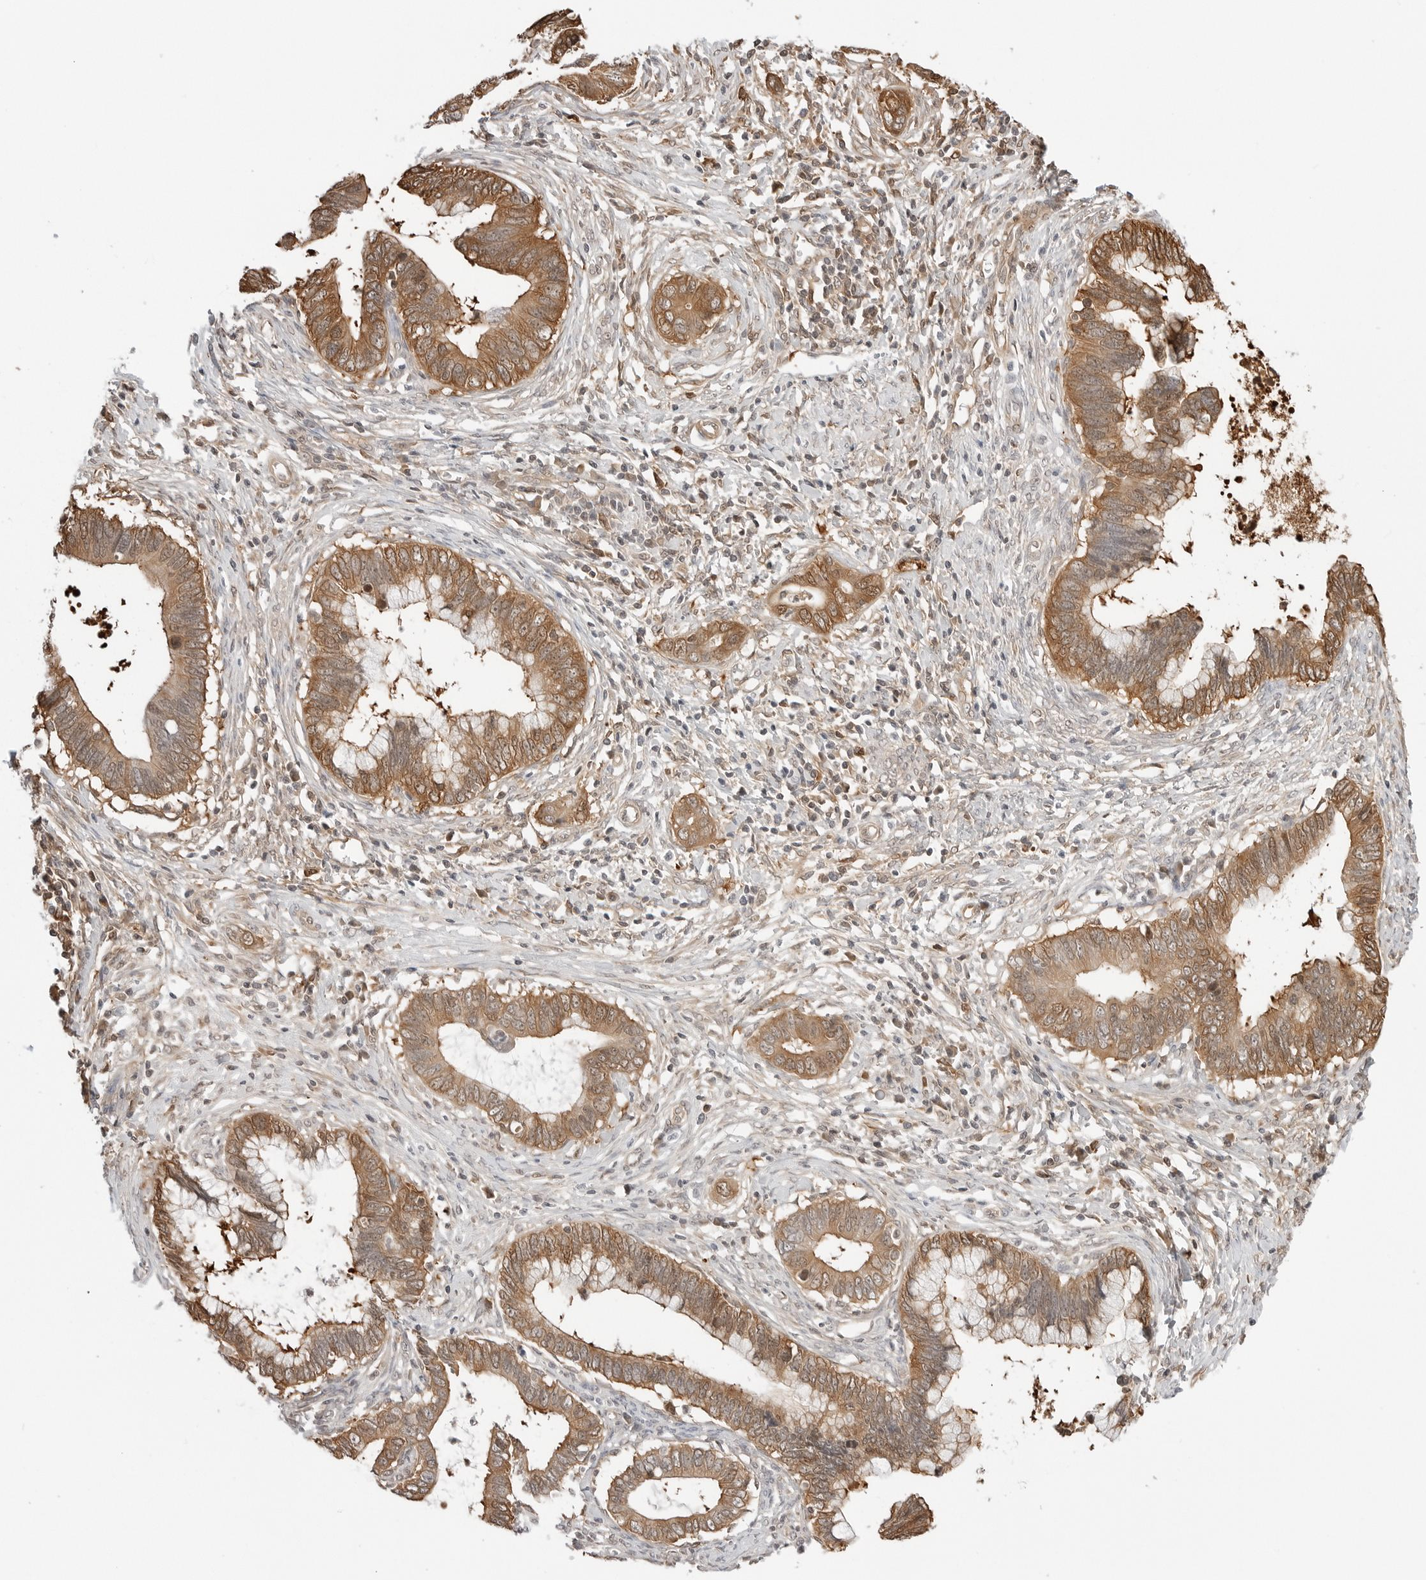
{"staining": {"intensity": "moderate", "quantity": ">75%", "location": "cytoplasmic/membranous,nuclear"}, "tissue": "cervical cancer", "cell_type": "Tumor cells", "image_type": "cancer", "snomed": [{"axis": "morphology", "description": "Adenocarcinoma, NOS"}, {"axis": "topography", "description": "Cervix"}], "caption": "Human cervical cancer (adenocarcinoma) stained with a brown dye exhibits moderate cytoplasmic/membranous and nuclear positive positivity in about >75% of tumor cells.", "gene": "NUDC", "patient": {"sex": "female", "age": 44}}